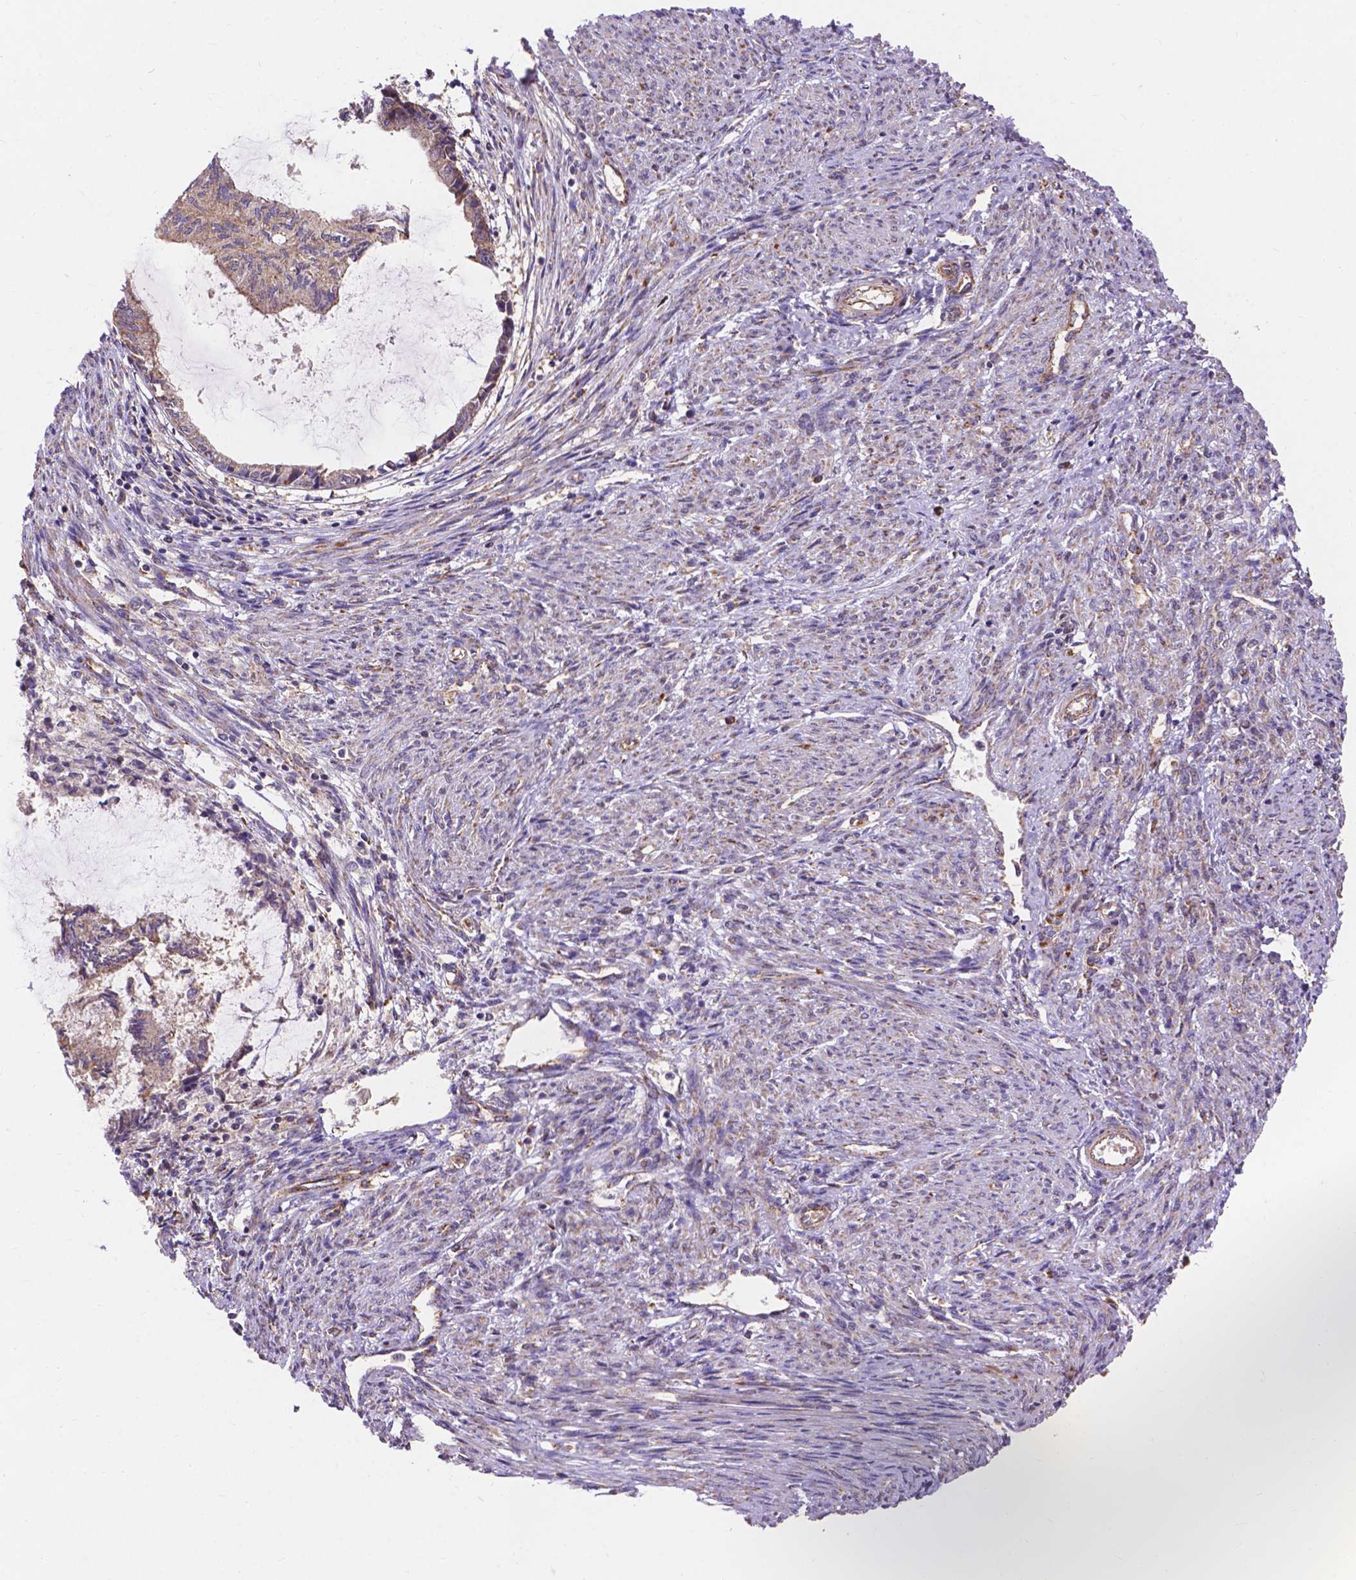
{"staining": {"intensity": "moderate", "quantity": "<25%", "location": "cytoplasmic/membranous"}, "tissue": "endometrial cancer", "cell_type": "Tumor cells", "image_type": "cancer", "snomed": [{"axis": "morphology", "description": "Adenocarcinoma, NOS"}, {"axis": "topography", "description": "Endometrium"}], "caption": "Immunohistochemical staining of human adenocarcinoma (endometrial) displays low levels of moderate cytoplasmic/membranous expression in about <25% of tumor cells. Using DAB (brown) and hematoxylin (blue) stains, captured at high magnification using brightfield microscopy.", "gene": "AK3", "patient": {"sex": "female", "age": 86}}